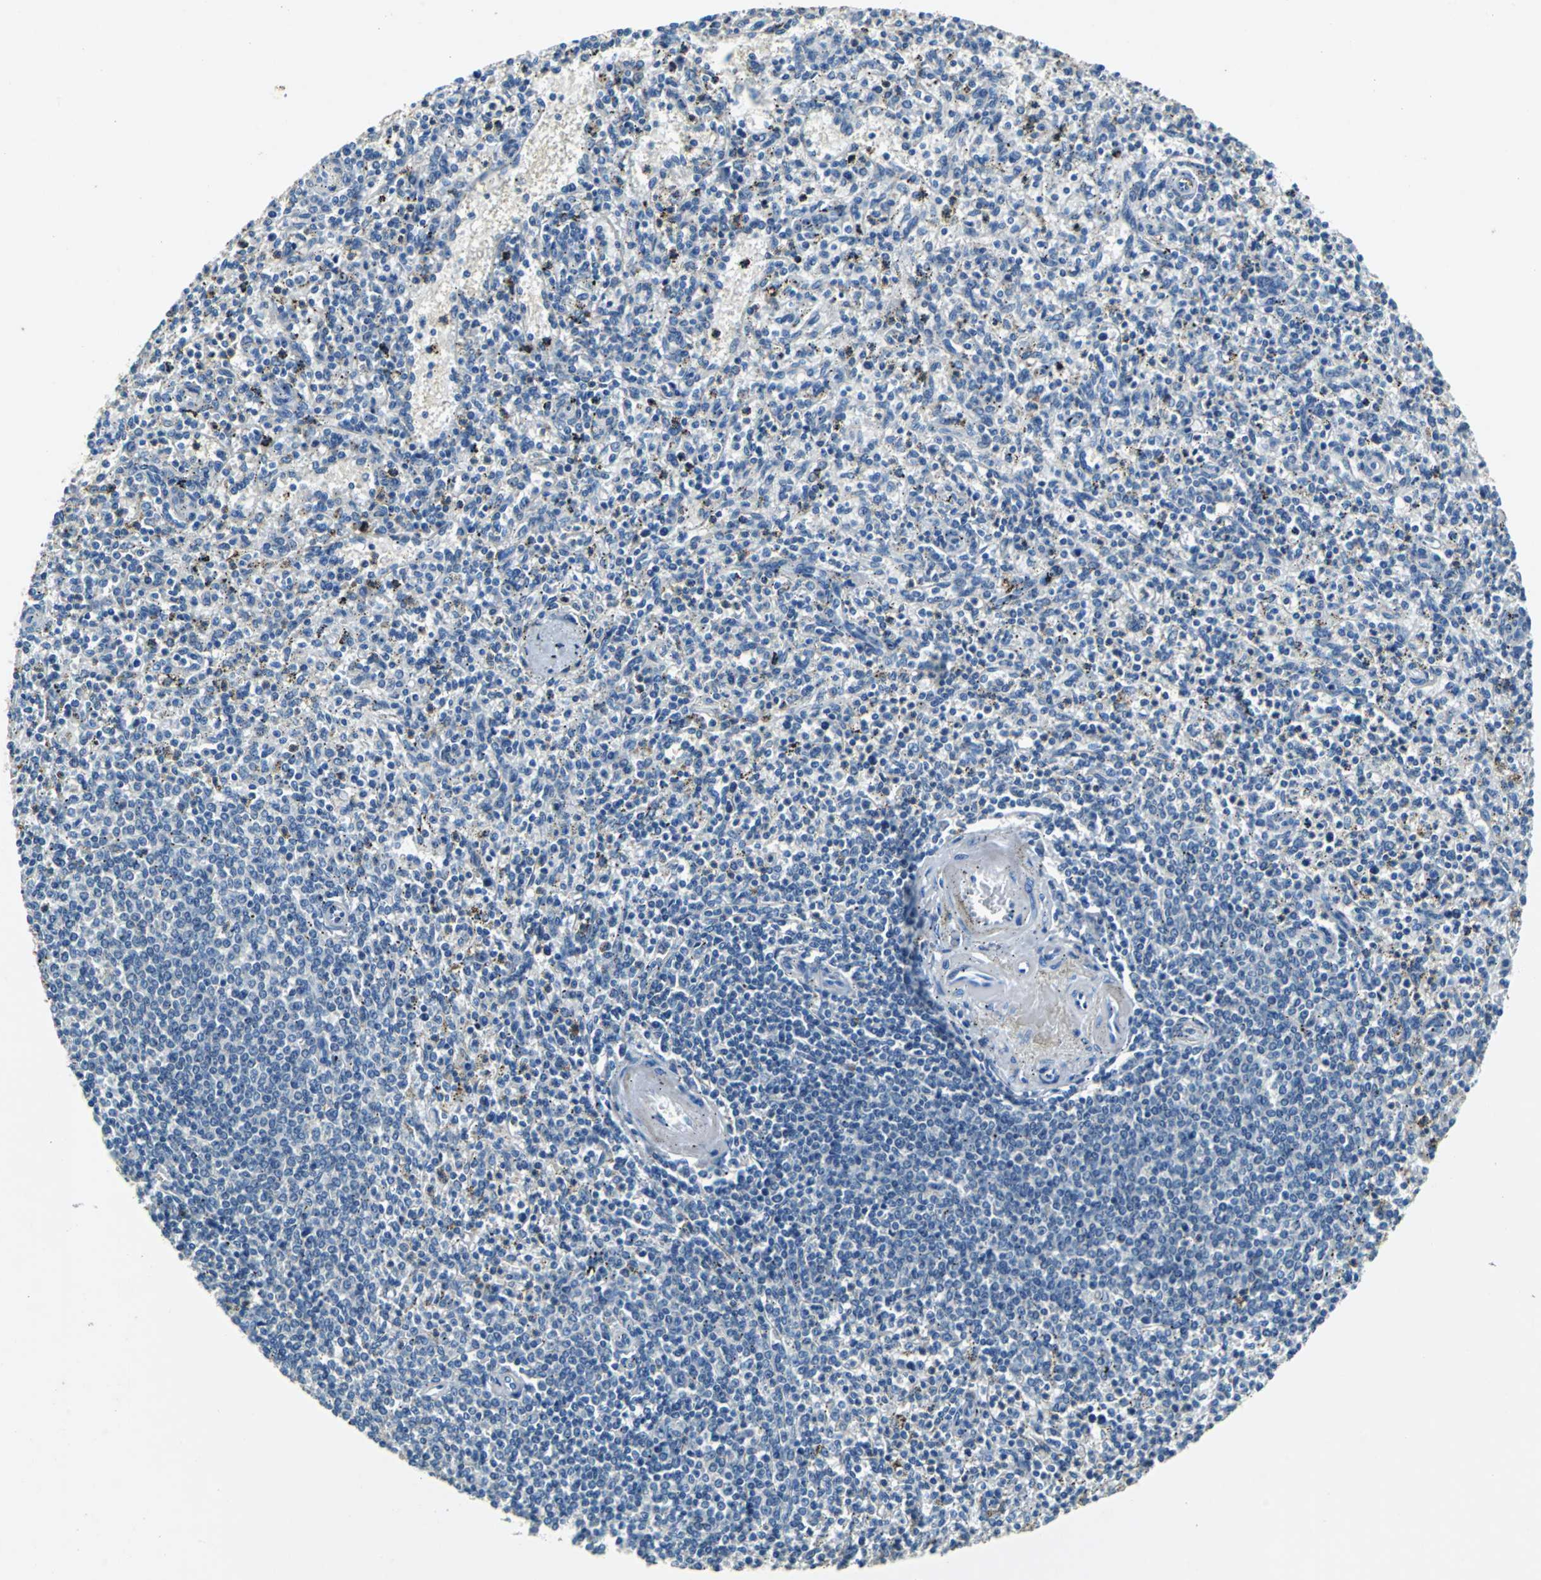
{"staining": {"intensity": "negative", "quantity": "none", "location": "none"}, "tissue": "spleen", "cell_type": "Cells in red pulp", "image_type": "normal", "snomed": [{"axis": "morphology", "description": "Normal tissue, NOS"}, {"axis": "topography", "description": "Spleen"}], "caption": "Spleen was stained to show a protein in brown. There is no significant staining in cells in red pulp. (DAB (3,3'-diaminobenzidine) immunohistochemistry (IHC), high magnification).", "gene": "TEX264", "patient": {"sex": "male", "age": 72}}